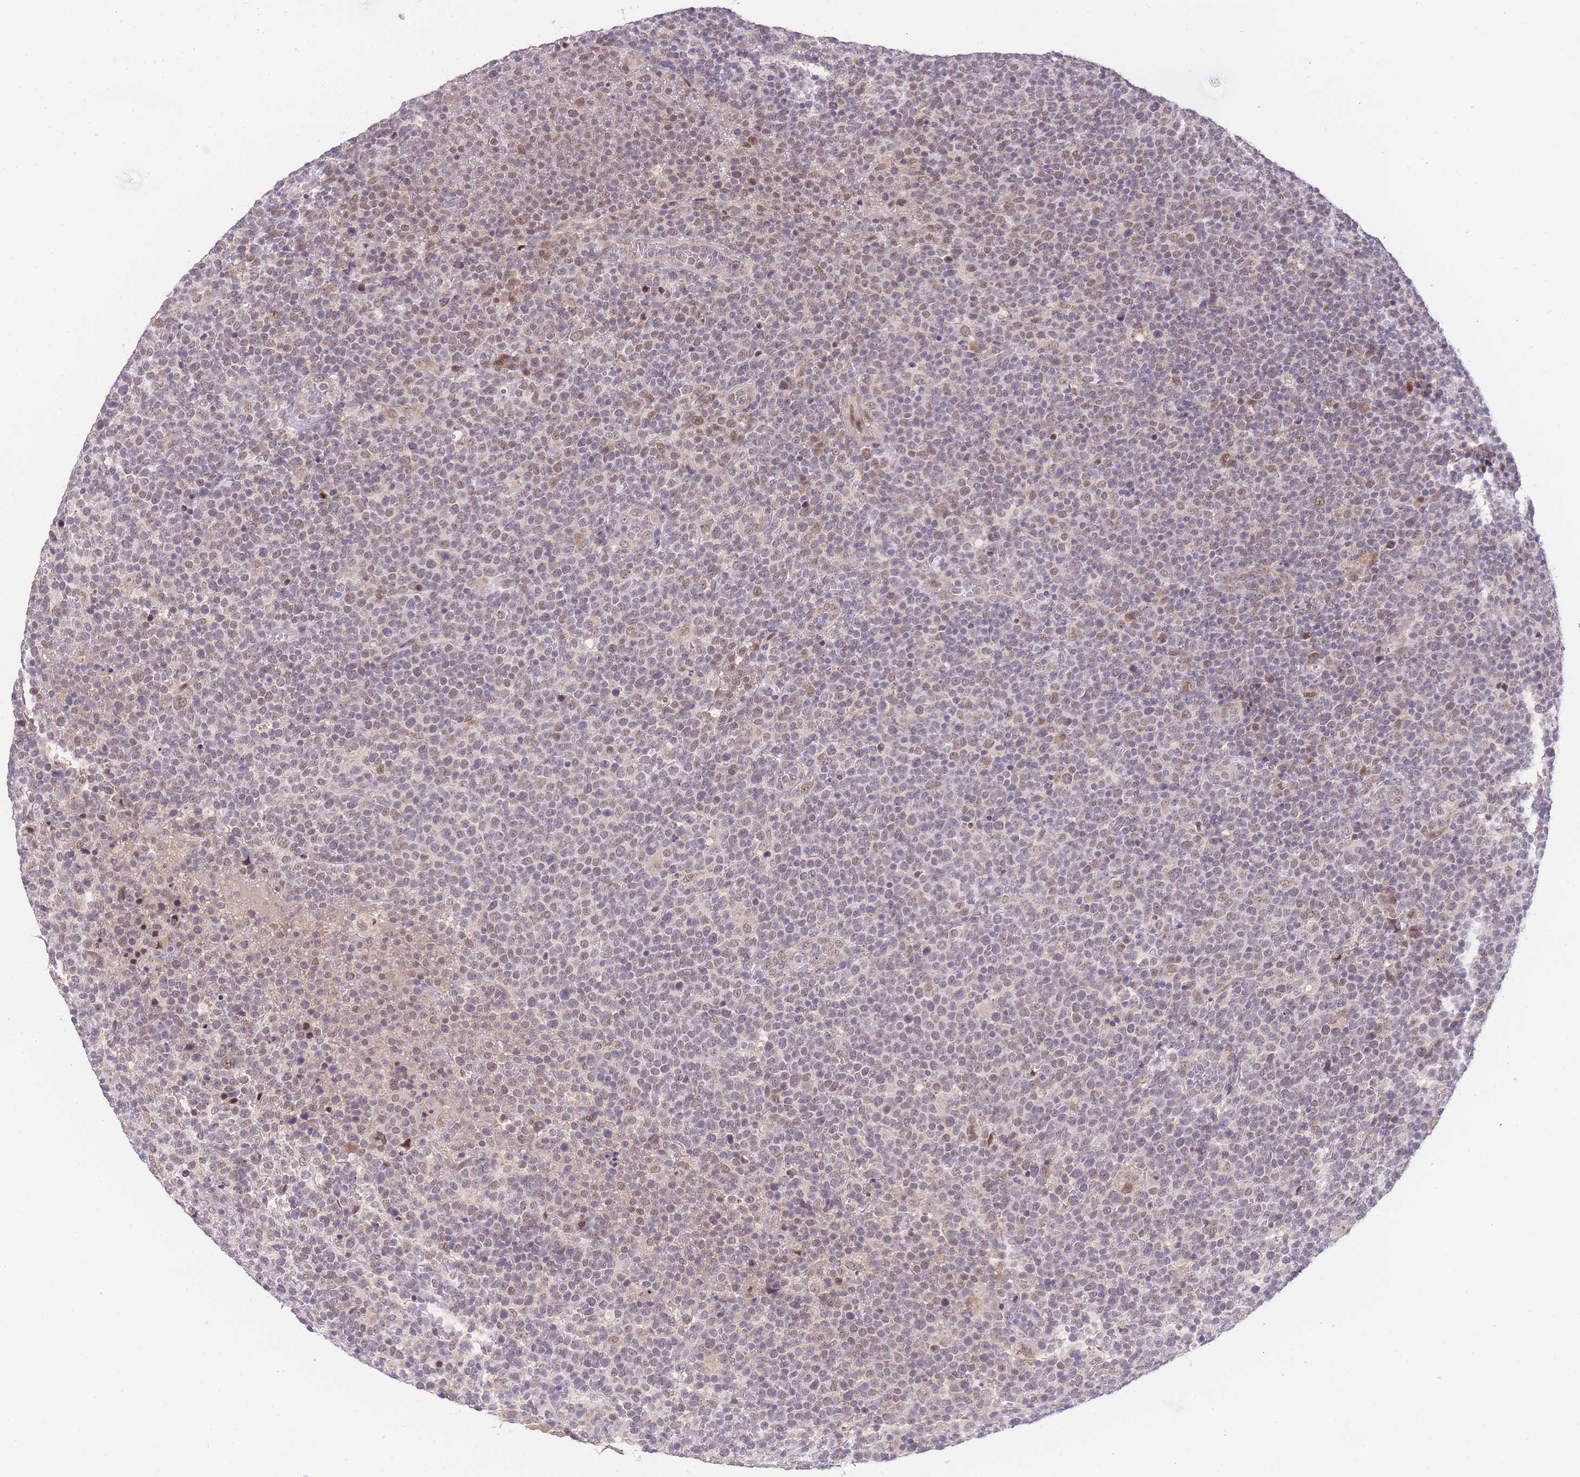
{"staining": {"intensity": "weak", "quantity": "25%-75%", "location": "nuclear"}, "tissue": "lymphoma", "cell_type": "Tumor cells", "image_type": "cancer", "snomed": [{"axis": "morphology", "description": "Malignant lymphoma, non-Hodgkin's type, High grade"}, {"axis": "topography", "description": "Lymph node"}], "caption": "The immunohistochemical stain shows weak nuclear staining in tumor cells of lymphoma tissue. The staining is performed using DAB brown chromogen to label protein expression. The nuclei are counter-stained blue using hematoxylin.", "gene": "PUS10", "patient": {"sex": "male", "age": 61}}